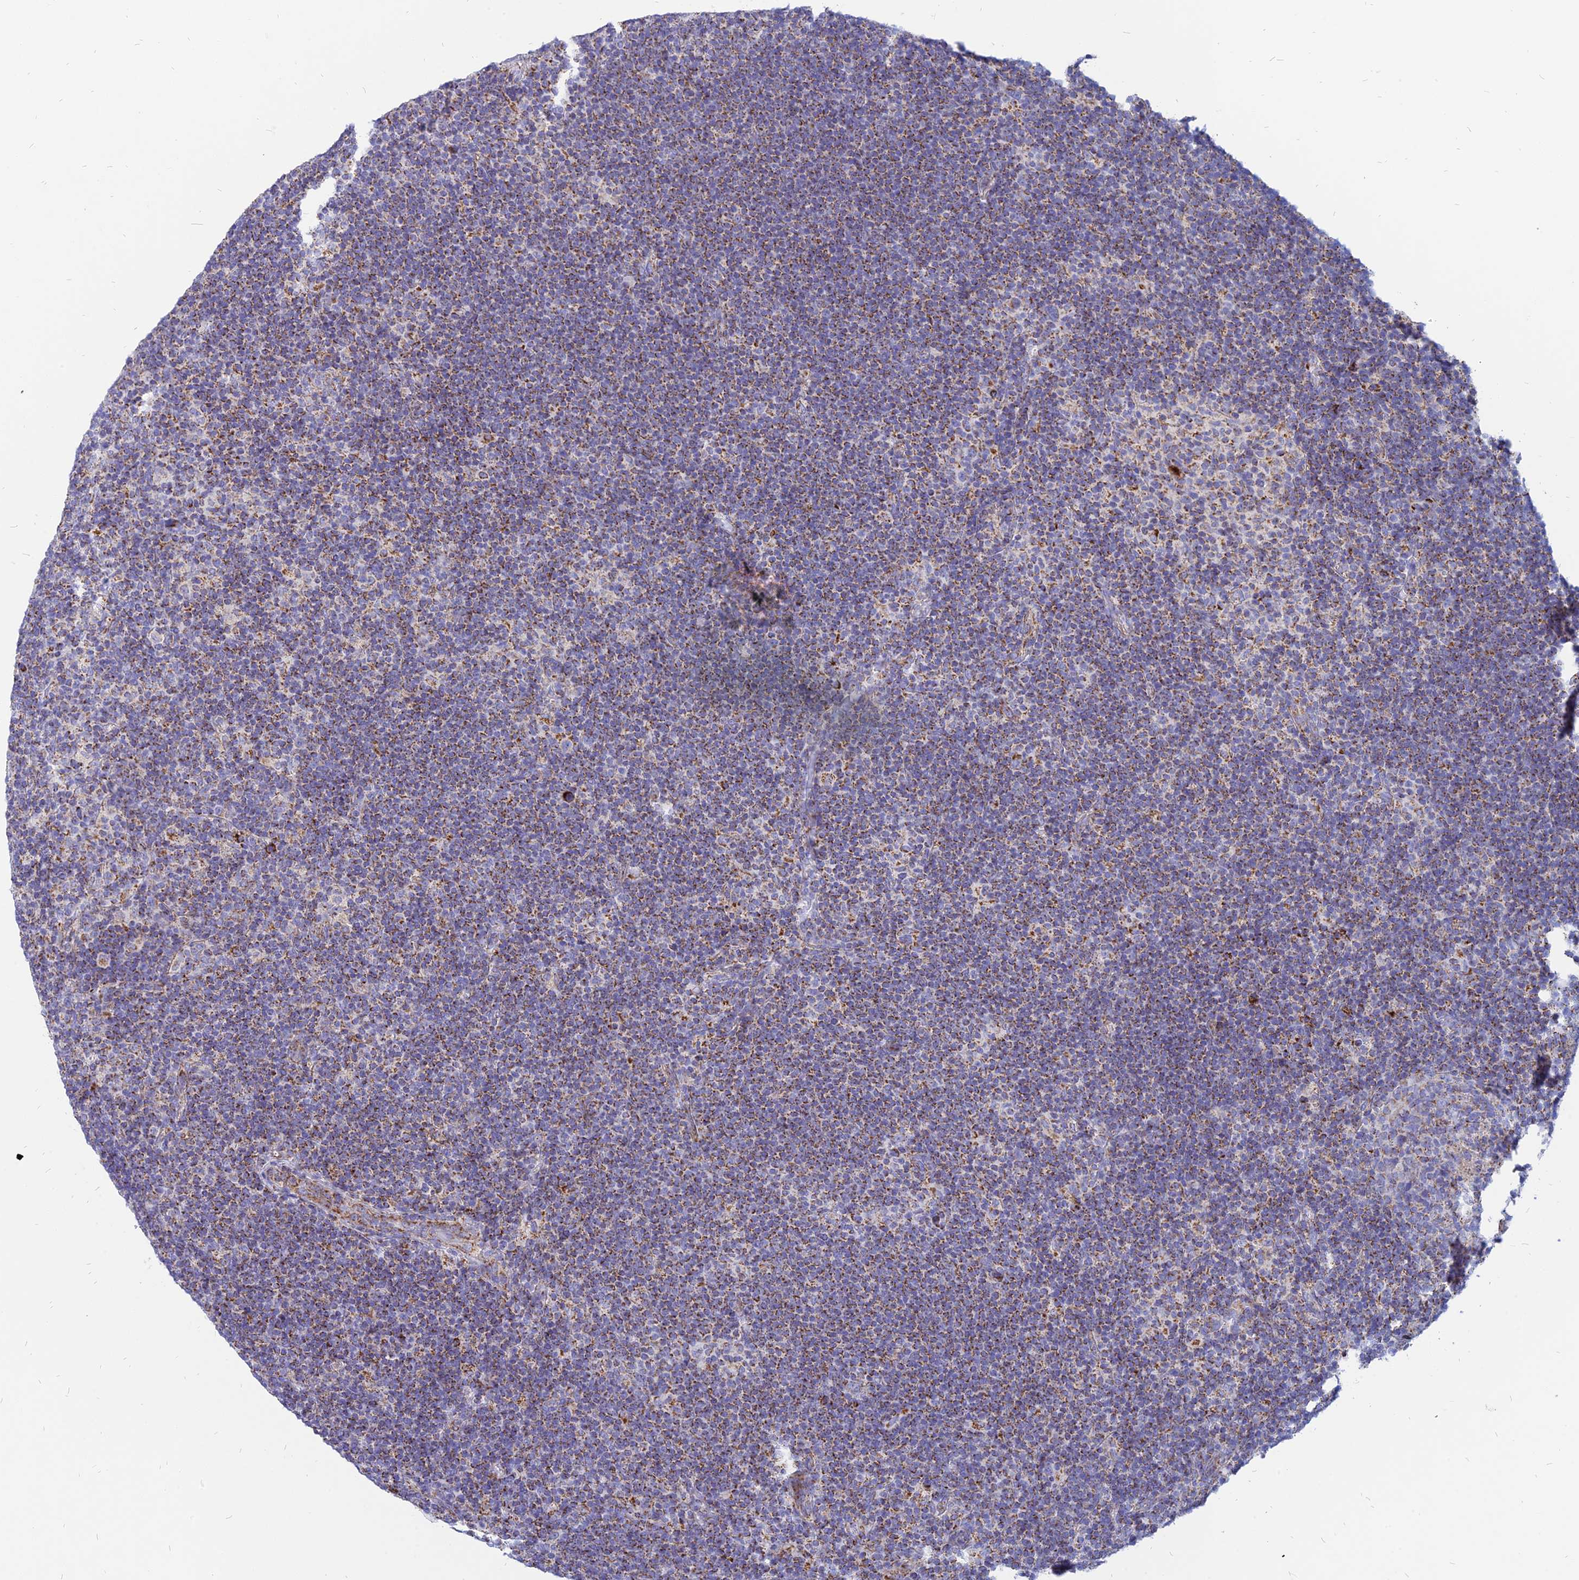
{"staining": {"intensity": "moderate", "quantity": "25%-75%", "location": "cytoplasmic/membranous"}, "tissue": "lymphoma", "cell_type": "Tumor cells", "image_type": "cancer", "snomed": [{"axis": "morphology", "description": "Hodgkin's disease, NOS"}, {"axis": "topography", "description": "Lymph node"}], "caption": "Hodgkin's disease stained with immunohistochemistry (IHC) shows moderate cytoplasmic/membranous positivity in approximately 25%-75% of tumor cells.", "gene": "PACC1", "patient": {"sex": "female", "age": 57}}